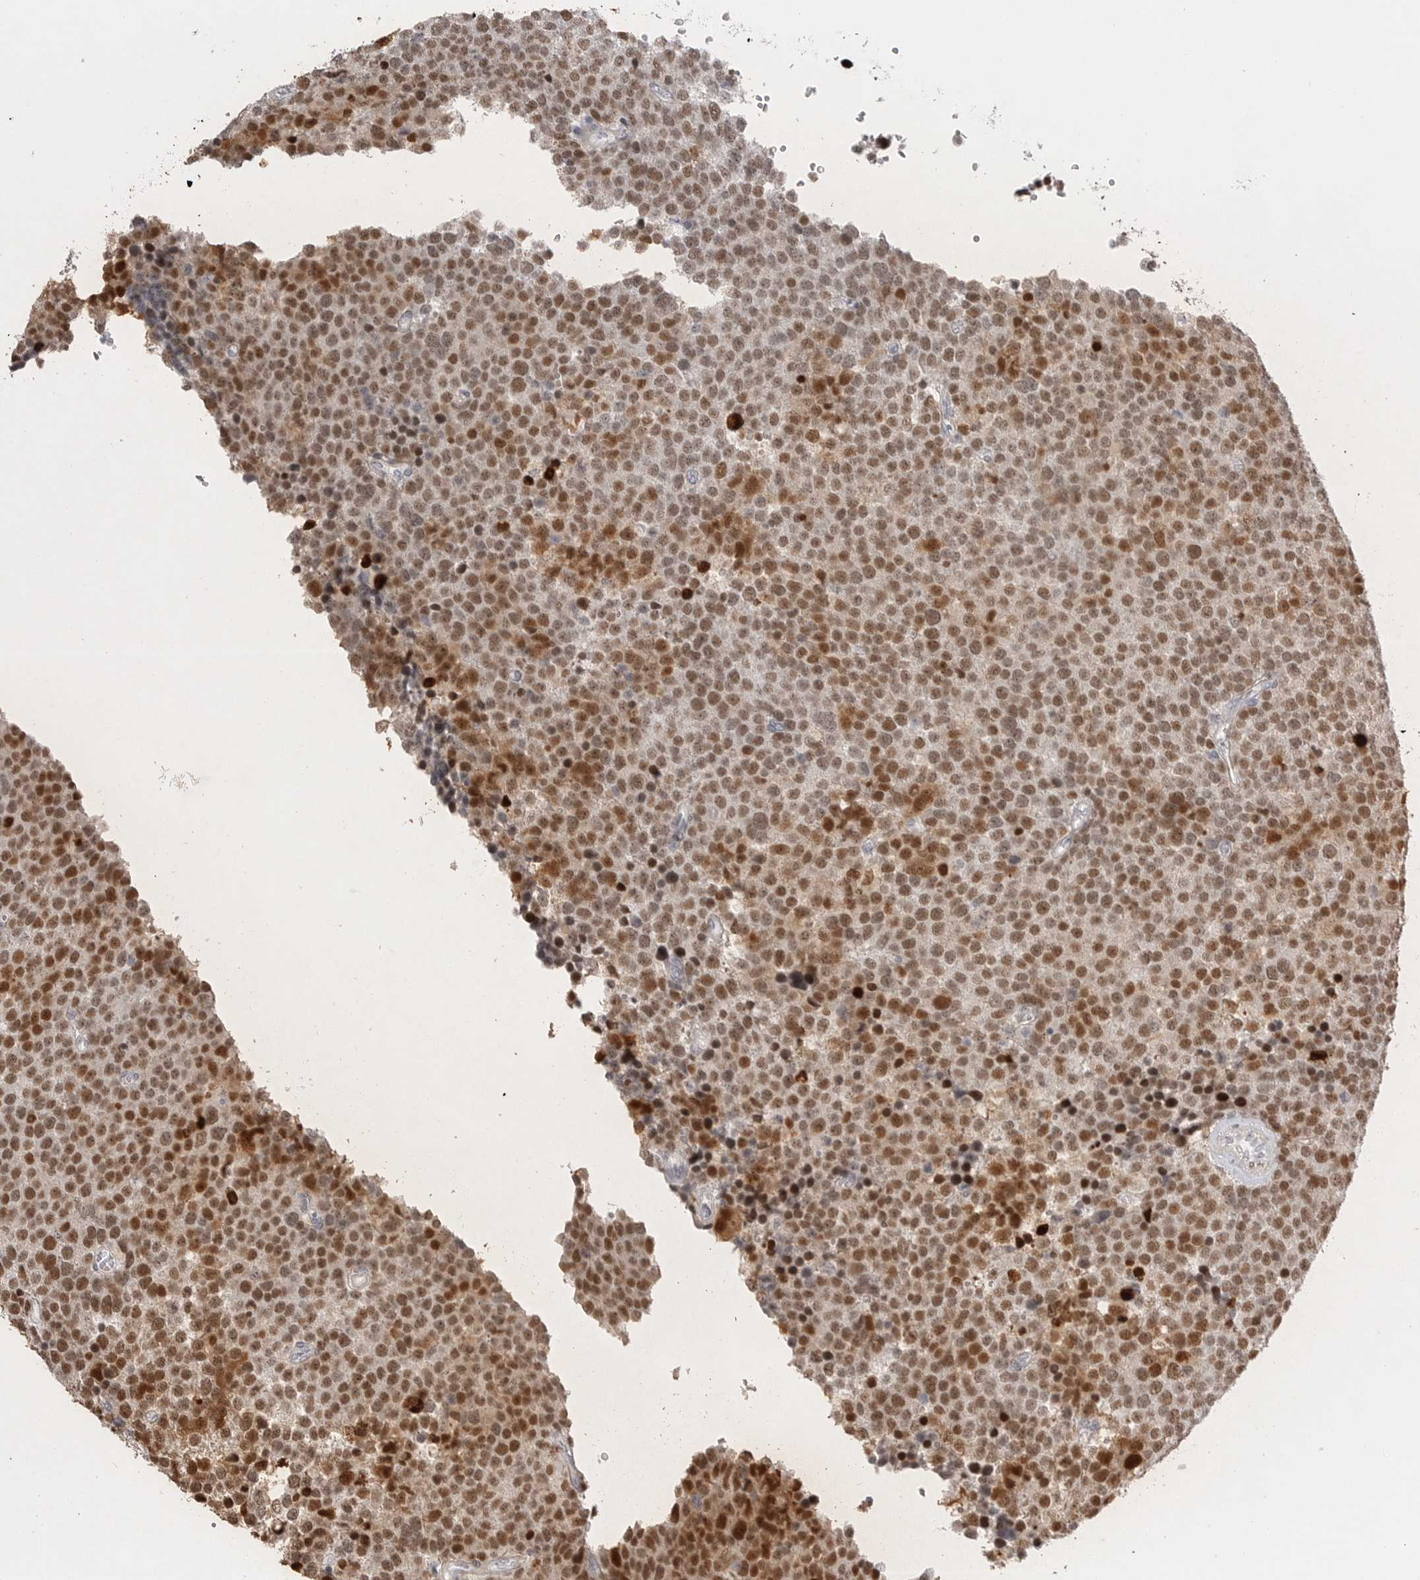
{"staining": {"intensity": "moderate", "quantity": ">75%", "location": "cytoplasmic/membranous,nuclear"}, "tissue": "testis cancer", "cell_type": "Tumor cells", "image_type": "cancer", "snomed": [{"axis": "morphology", "description": "Seminoma, NOS"}, {"axis": "topography", "description": "Testis"}], "caption": "Testis seminoma stained with DAB IHC exhibits medium levels of moderate cytoplasmic/membranous and nuclear positivity in approximately >75% of tumor cells. (brown staining indicates protein expression, while blue staining denotes nuclei).", "gene": "GGT6", "patient": {"sex": "male", "age": 71}}